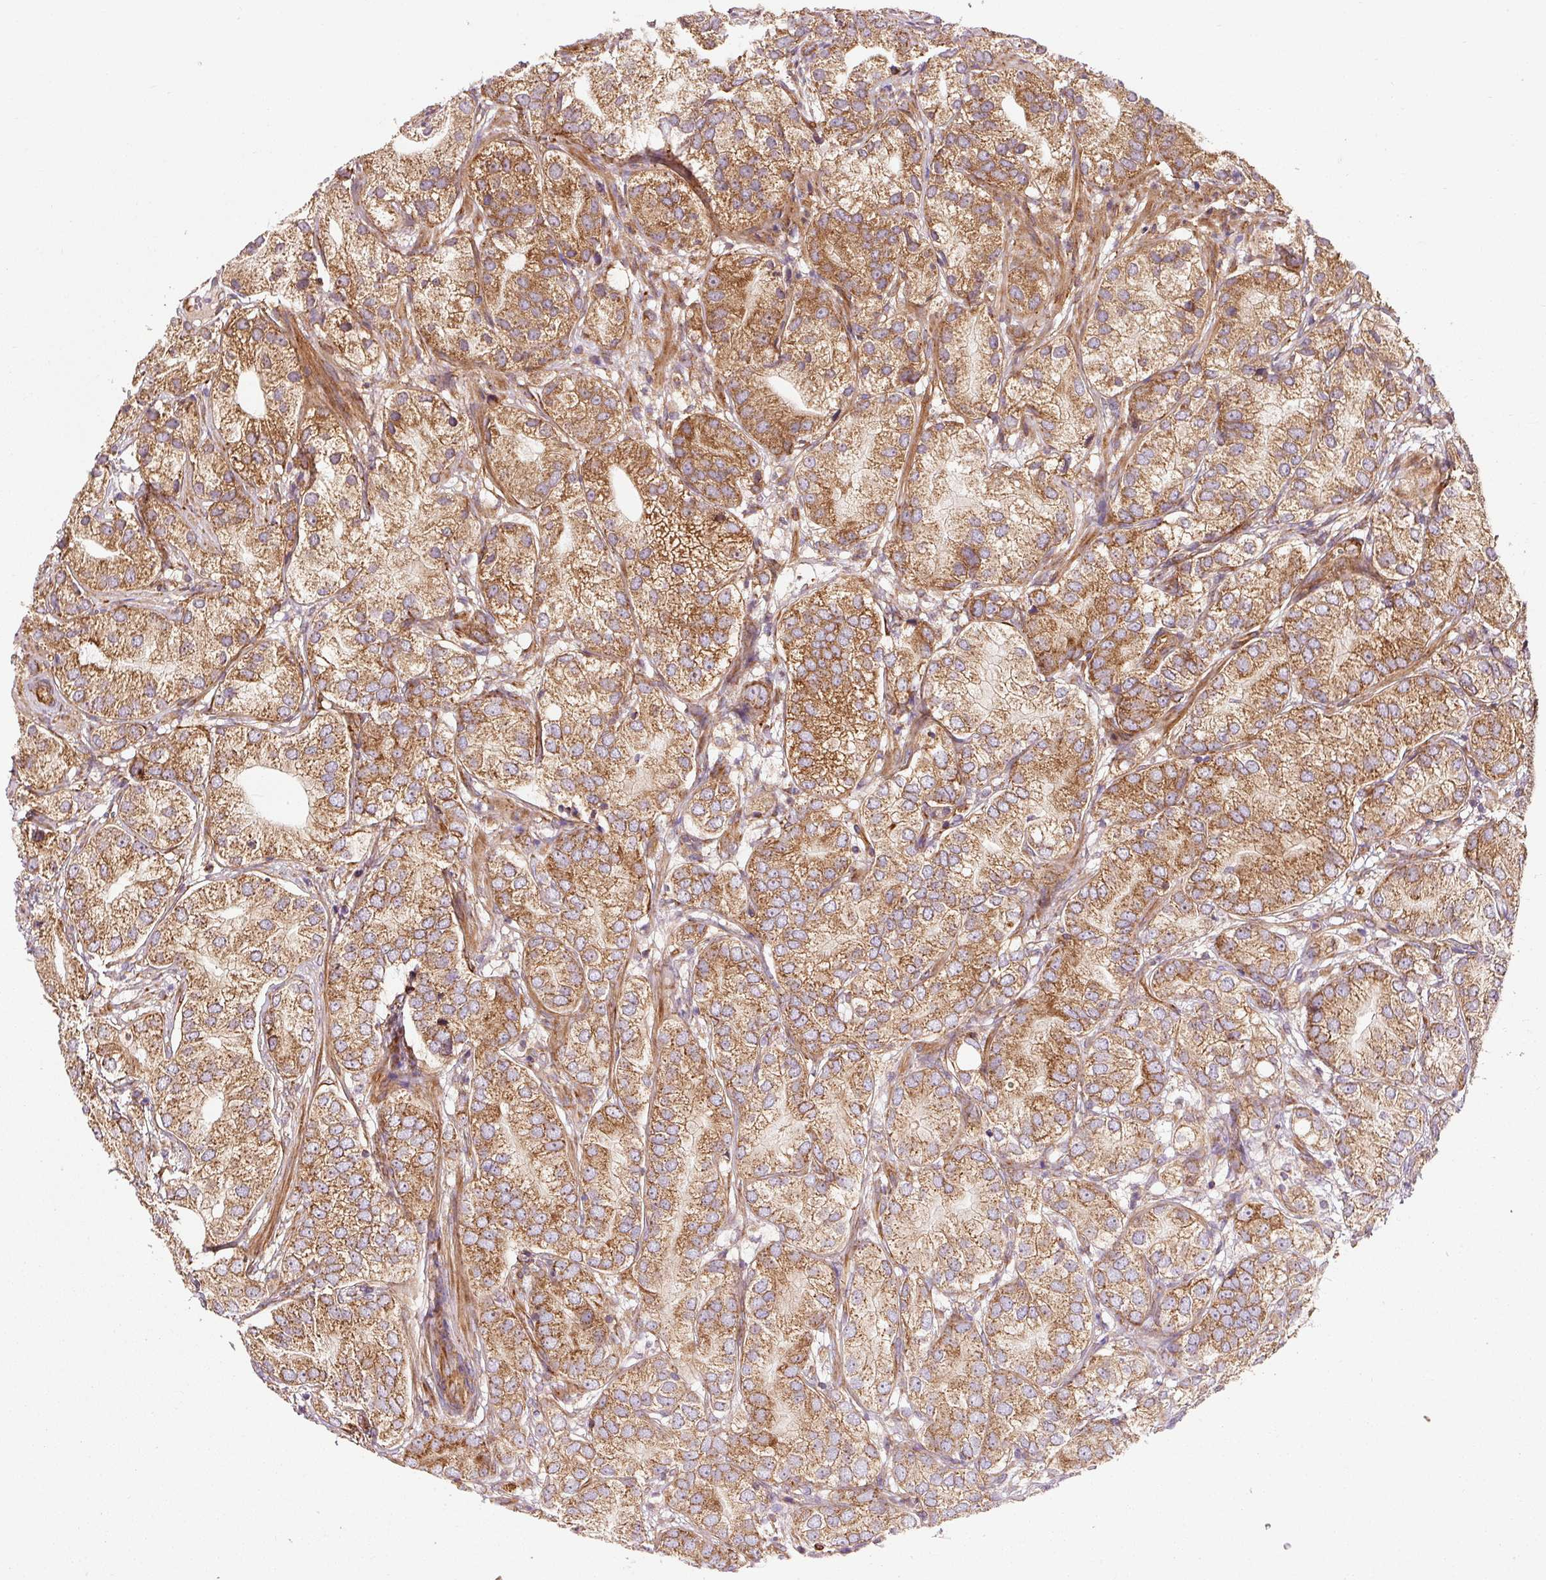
{"staining": {"intensity": "moderate", "quantity": ">75%", "location": "cytoplasmic/membranous"}, "tissue": "prostate cancer", "cell_type": "Tumor cells", "image_type": "cancer", "snomed": [{"axis": "morphology", "description": "Adenocarcinoma, High grade"}, {"axis": "topography", "description": "Prostate"}], "caption": "Moderate cytoplasmic/membranous expression is present in about >75% of tumor cells in adenocarcinoma (high-grade) (prostate).", "gene": "ISCU", "patient": {"sex": "male", "age": 82}}